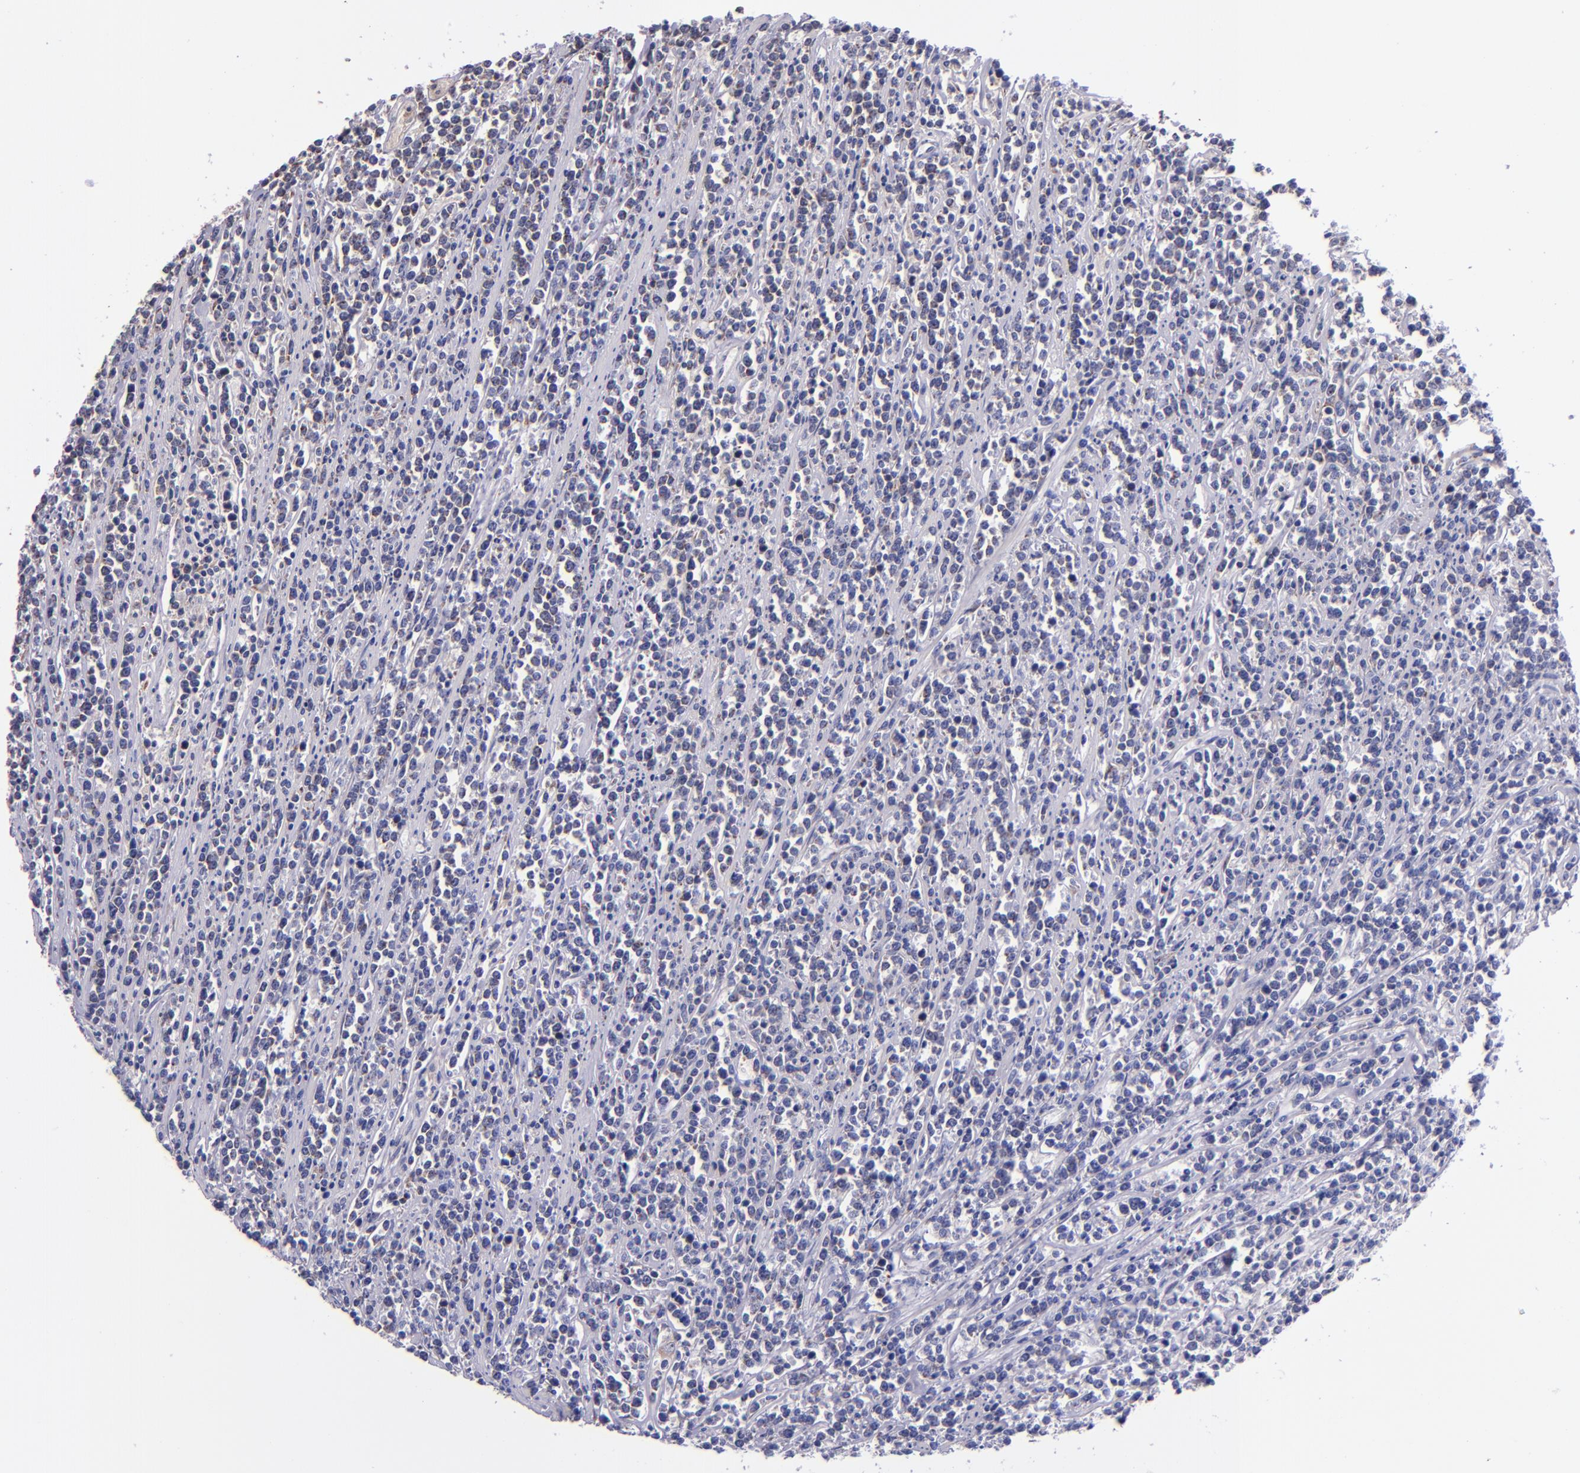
{"staining": {"intensity": "weak", "quantity": "<25%", "location": "cytoplasmic/membranous"}, "tissue": "lymphoma", "cell_type": "Tumor cells", "image_type": "cancer", "snomed": [{"axis": "morphology", "description": "Malignant lymphoma, non-Hodgkin's type, High grade"}, {"axis": "topography", "description": "Small intestine"}, {"axis": "topography", "description": "Colon"}], "caption": "DAB immunohistochemical staining of human high-grade malignant lymphoma, non-Hodgkin's type reveals no significant expression in tumor cells.", "gene": "SHC1", "patient": {"sex": "male", "age": 8}}